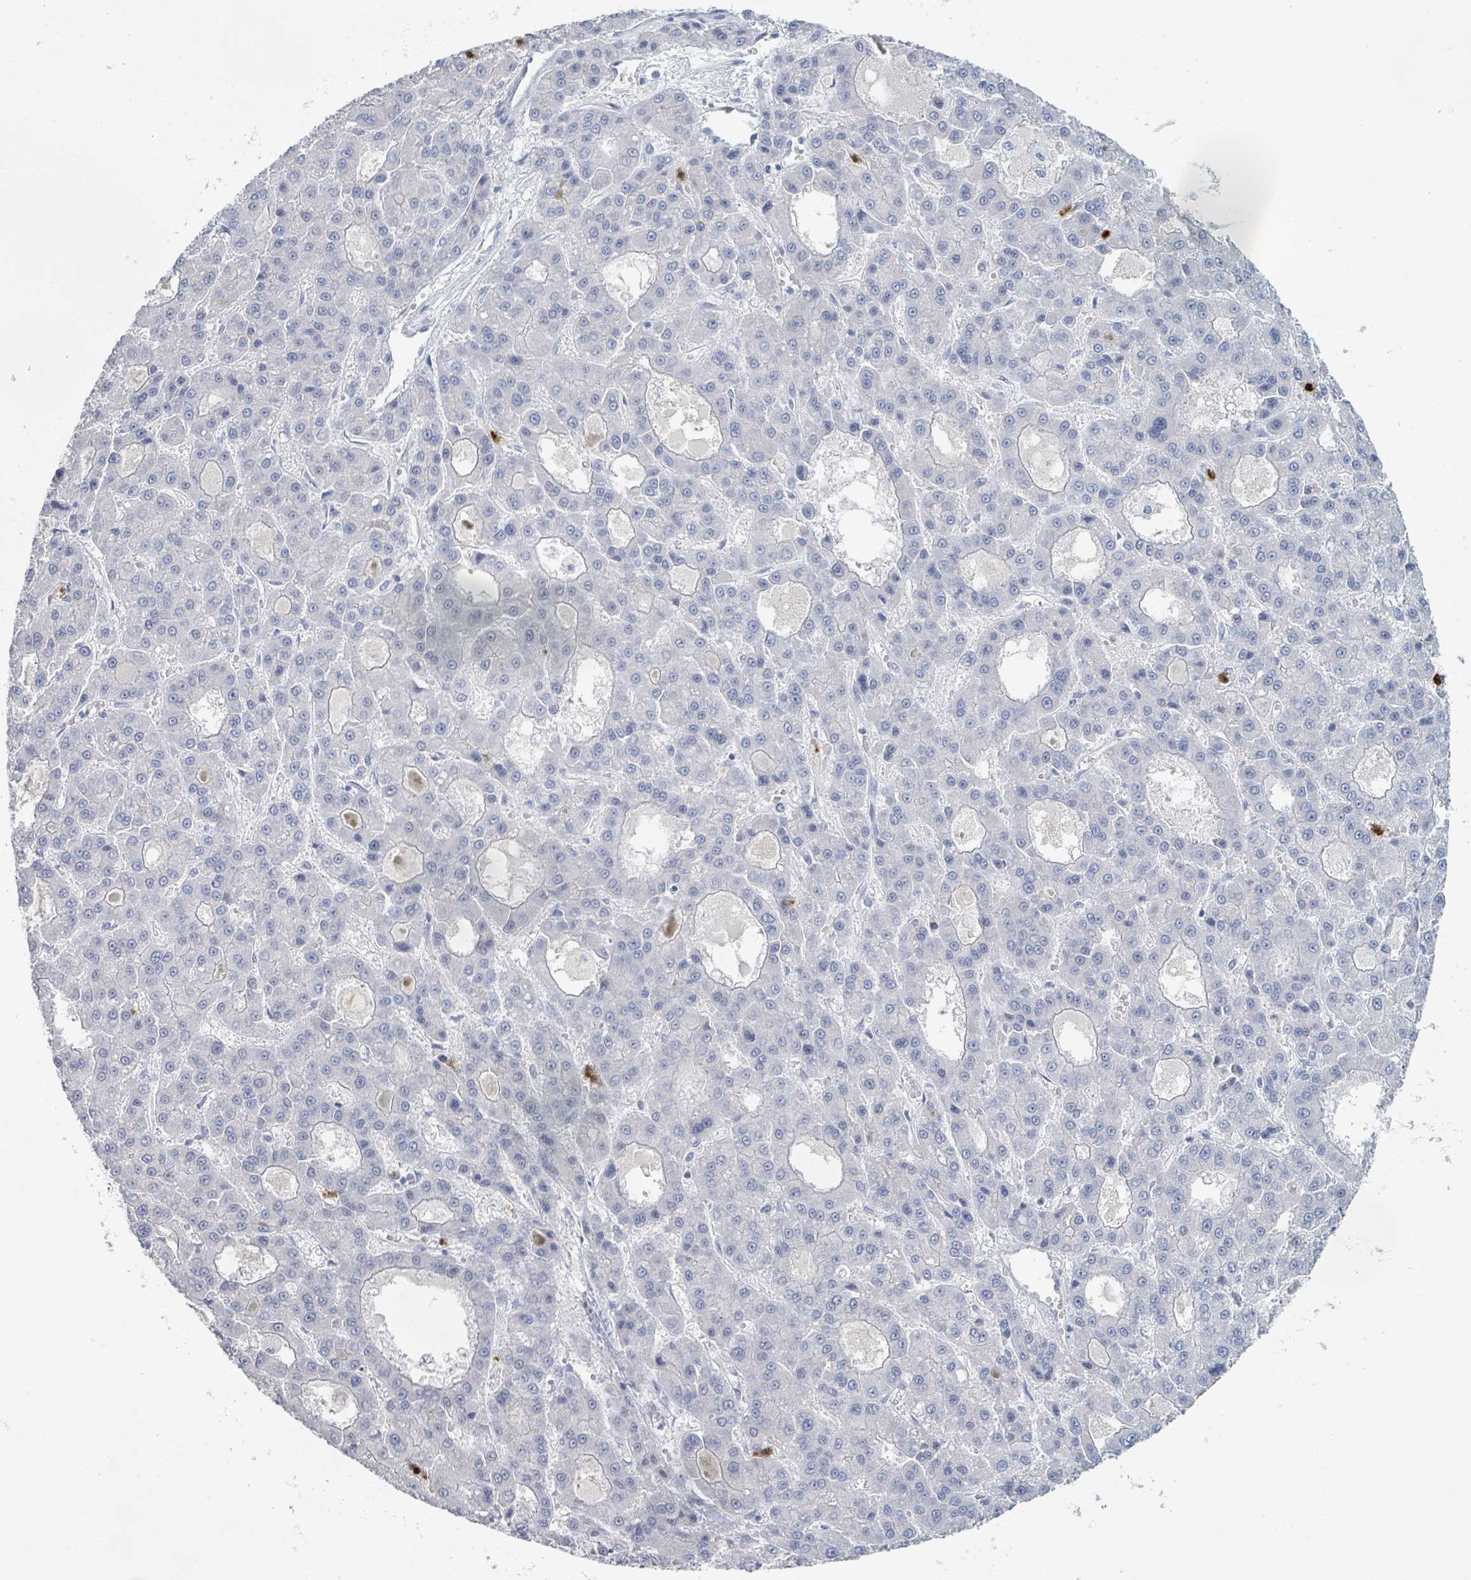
{"staining": {"intensity": "negative", "quantity": "none", "location": "none"}, "tissue": "liver cancer", "cell_type": "Tumor cells", "image_type": "cancer", "snomed": [{"axis": "morphology", "description": "Carcinoma, Hepatocellular, NOS"}, {"axis": "topography", "description": "Liver"}], "caption": "High power microscopy photomicrograph of an immunohistochemistry (IHC) histopathology image of liver cancer (hepatocellular carcinoma), revealing no significant expression in tumor cells.", "gene": "DEFA4", "patient": {"sex": "male", "age": 70}}